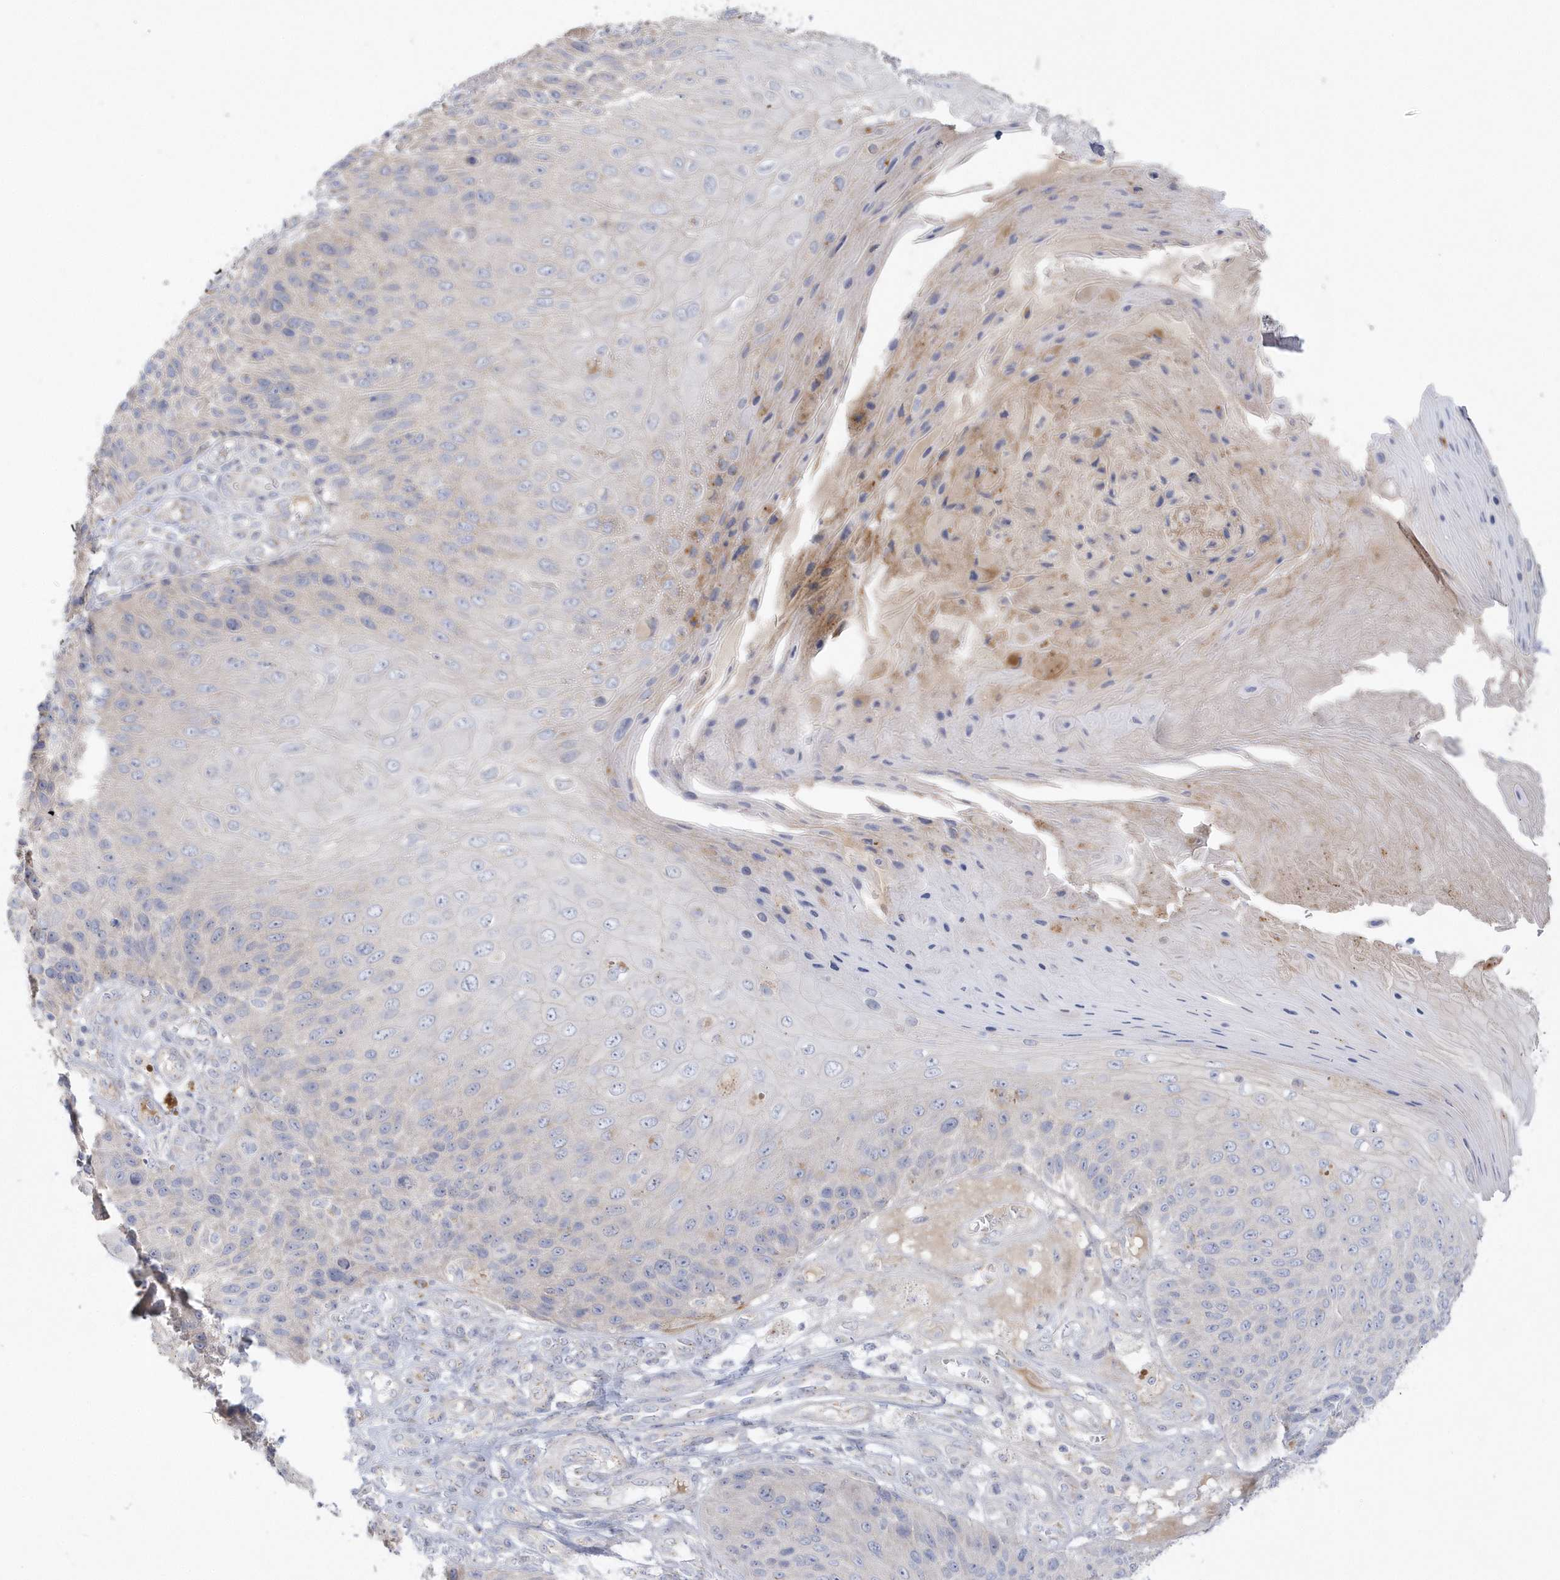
{"staining": {"intensity": "negative", "quantity": "none", "location": "none"}, "tissue": "skin cancer", "cell_type": "Tumor cells", "image_type": "cancer", "snomed": [{"axis": "morphology", "description": "Squamous cell carcinoma, NOS"}, {"axis": "topography", "description": "Skin"}], "caption": "A photomicrograph of skin cancer (squamous cell carcinoma) stained for a protein demonstrates no brown staining in tumor cells. (DAB (3,3'-diaminobenzidine) IHC with hematoxylin counter stain).", "gene": "SEMA3D", "patient": {"sex": "female", "age": 88}}